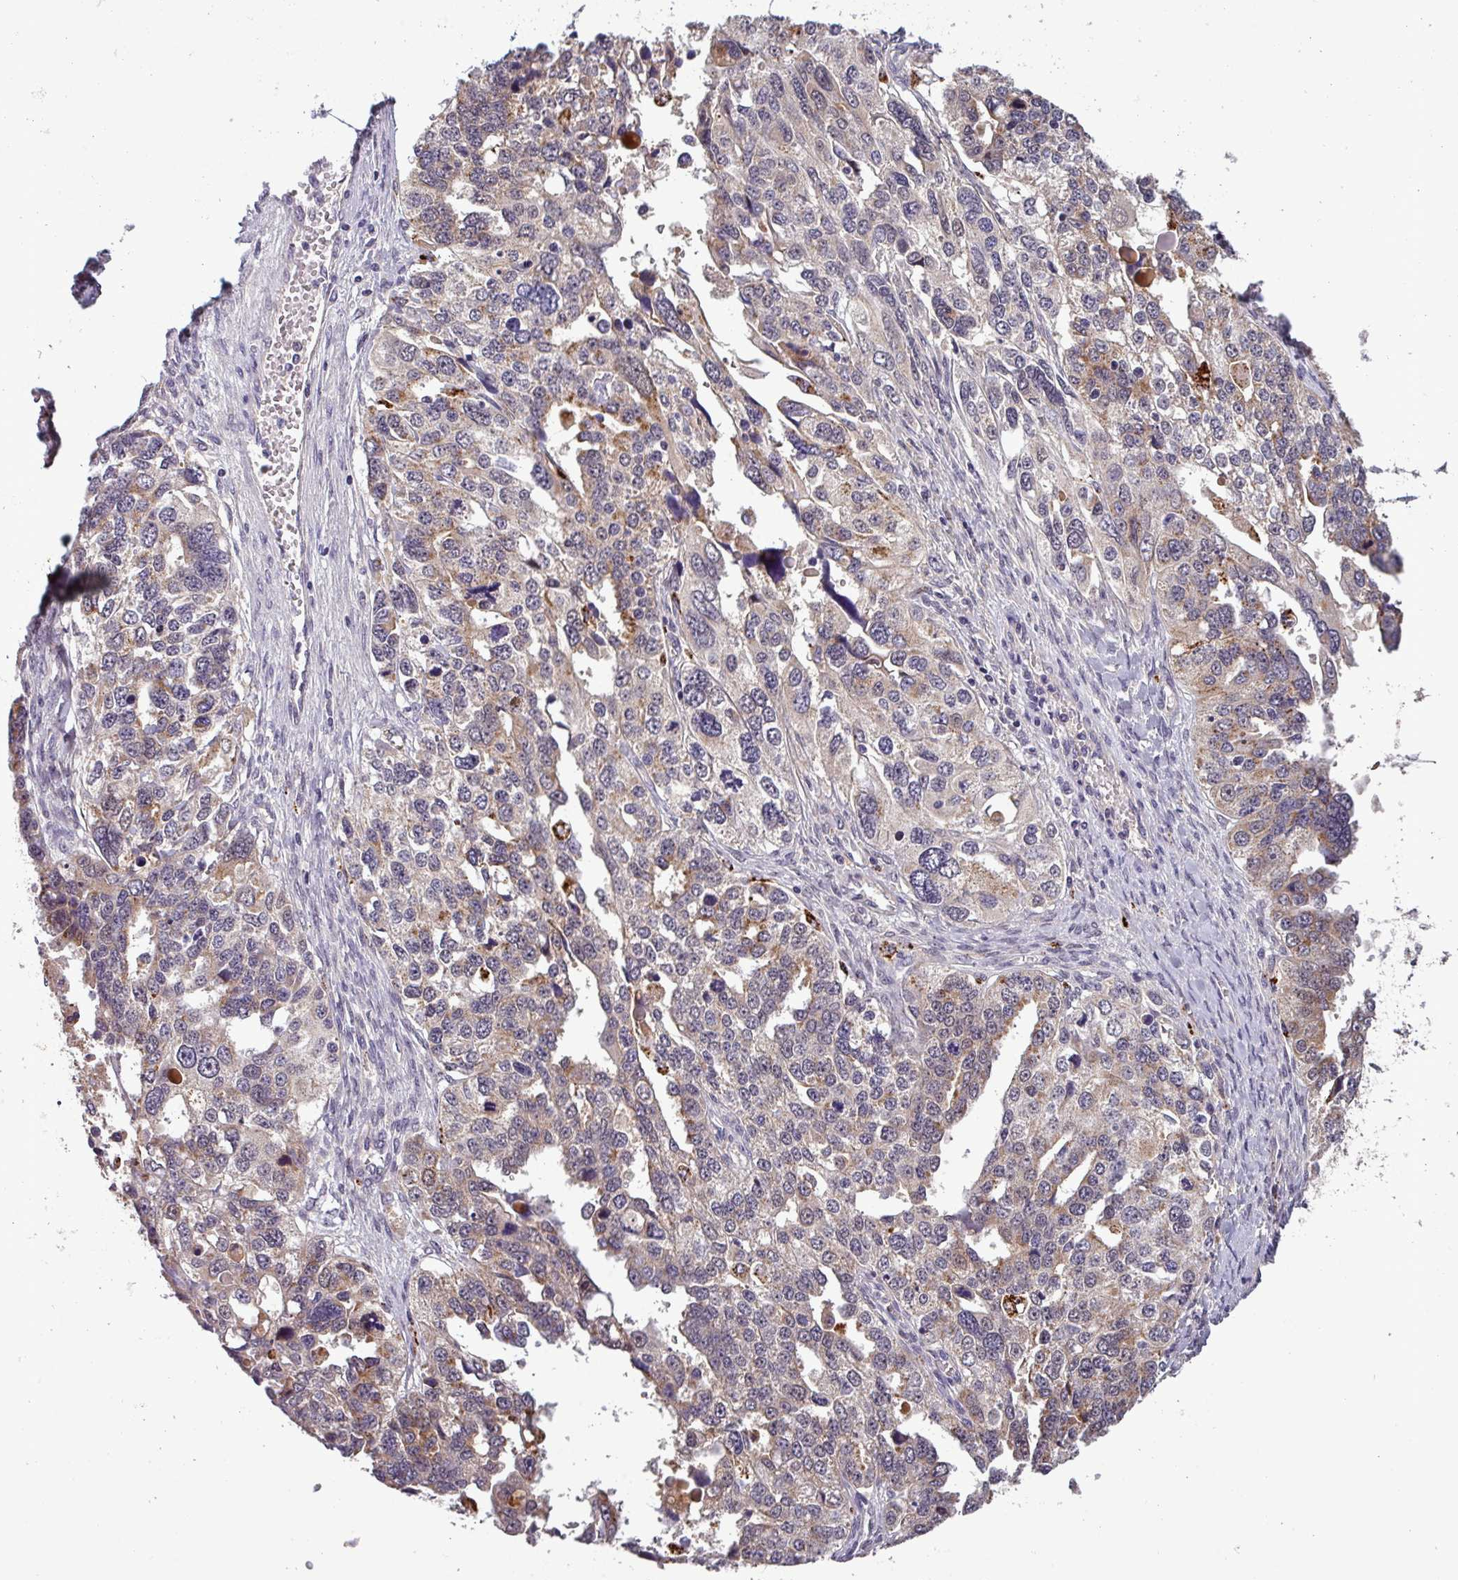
{"staining": {"intensity": "strong", "quantity": "25%-75%", "location": "cytoplasmic/membranous"}, "tissue": "ovarian cancer", "cell_type": "Tumor cells", "image_type": "cancer", "snomed": [{"axis": "morphology", "description": "Cystadenocarcinoma, serous, NOS"}, {"axis": "topography", "description": "Ovary"}], "caption": "Protein staining of ovarian serous cystadenocarcinoma tissue exhibits strong cytoplasmic/membranous positivity in approximately 25%-75% of tumor cells.", "gene": "PUS1", "patient": {"sex": "female", "age": 76}}